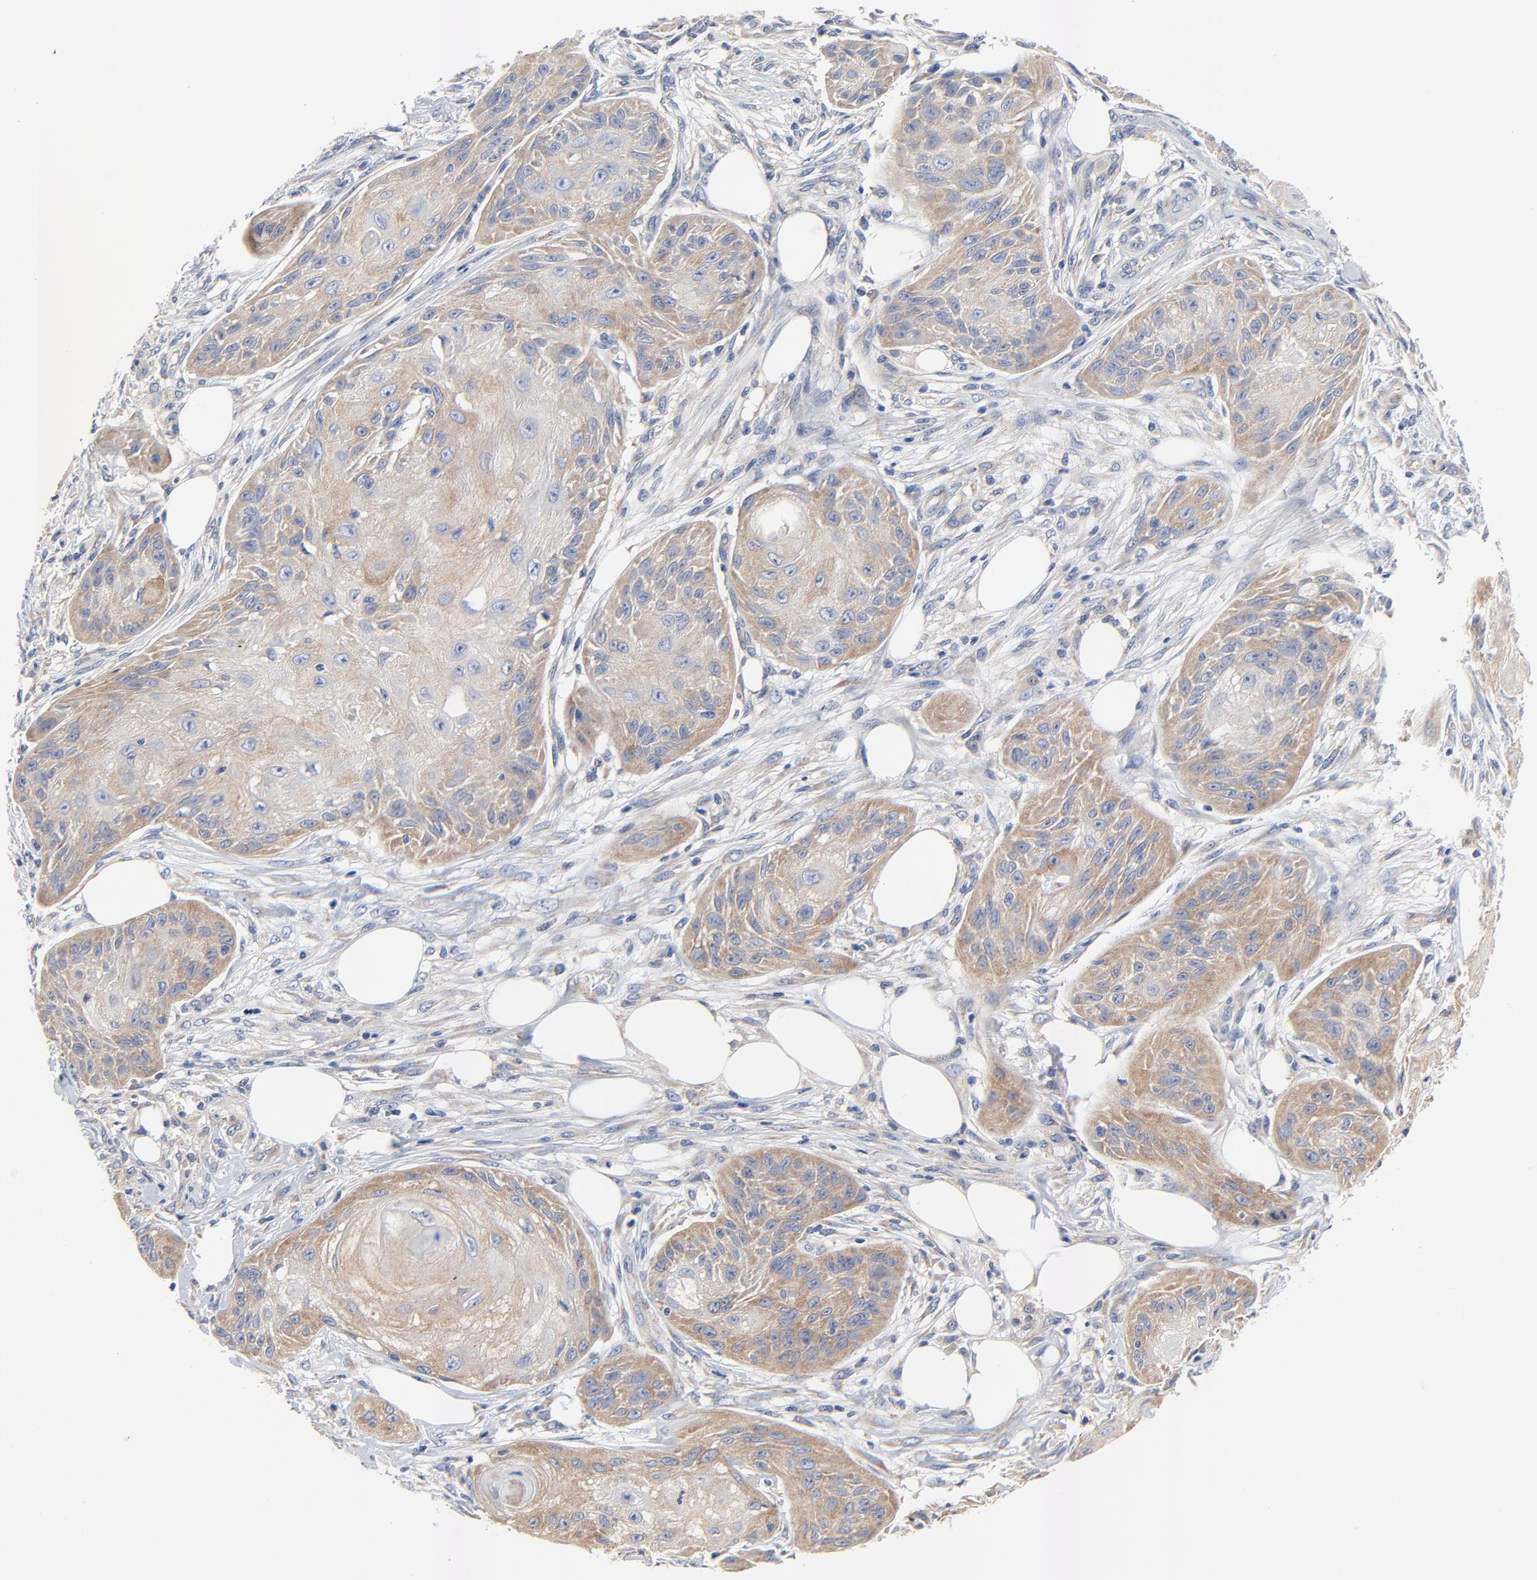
{"staining": {"intensity": "moderate", "quantity": ">75%", "location": "cytoplasmic/membranous"}, "tissue": "skin cancer", "cell_type": "Tumor cells", "image_type": "cancer", "snomed": [{"axis": "morphology", "description": "Squamous cell carcinoma, NOS"}, {"axis": "topography", "description": "Skin"}], "caption": "Brown immunohistochemical staining in human skin squamous cell carcinoma shows moderate cytoplasmic/membranous staining in about >75% of tumor cells.", "gene": "VAV2", "patient": {"sex": "female", "age": 88}}